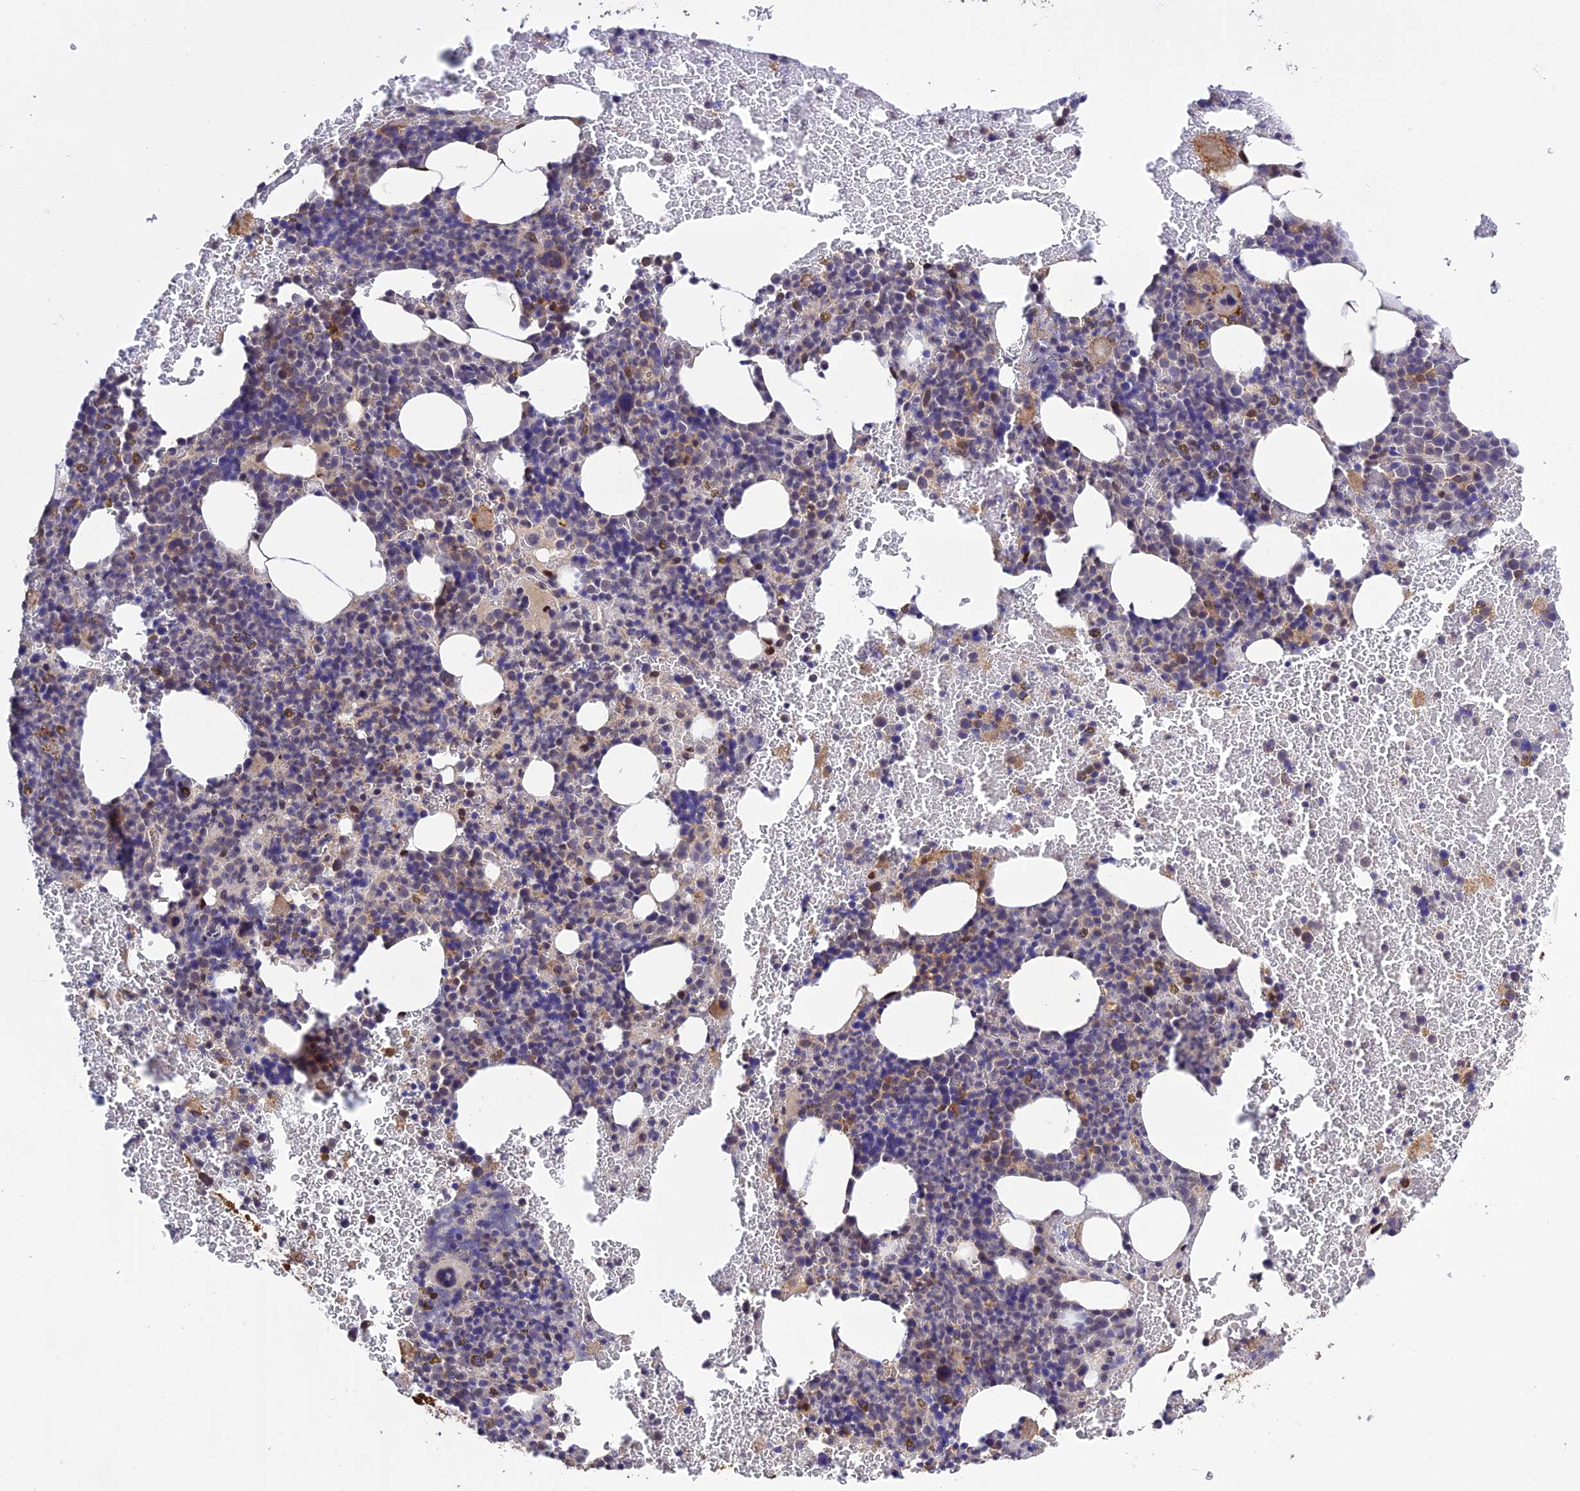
{"staining": {"intensity": "weak", "quantity": "<25%", "location": "cytoplasmic/membranous"}, "tissue": "bone marrow", "cell_type": "Hematopoietic cells", "image_type": "normal", "snomed": [{"axis": "morphology", "description": "Normal tissue, NOS"}, {"axis": "topography", "description": "Bone marrow"}], "caption": "Hematopoietic cells are negative for protein expression in benign human bone marrow. (DAB IHC visualized using brightfield microscopy, high magnification).", "gene": "MNS1", "patient": {"sex": "female", "age": 48}}